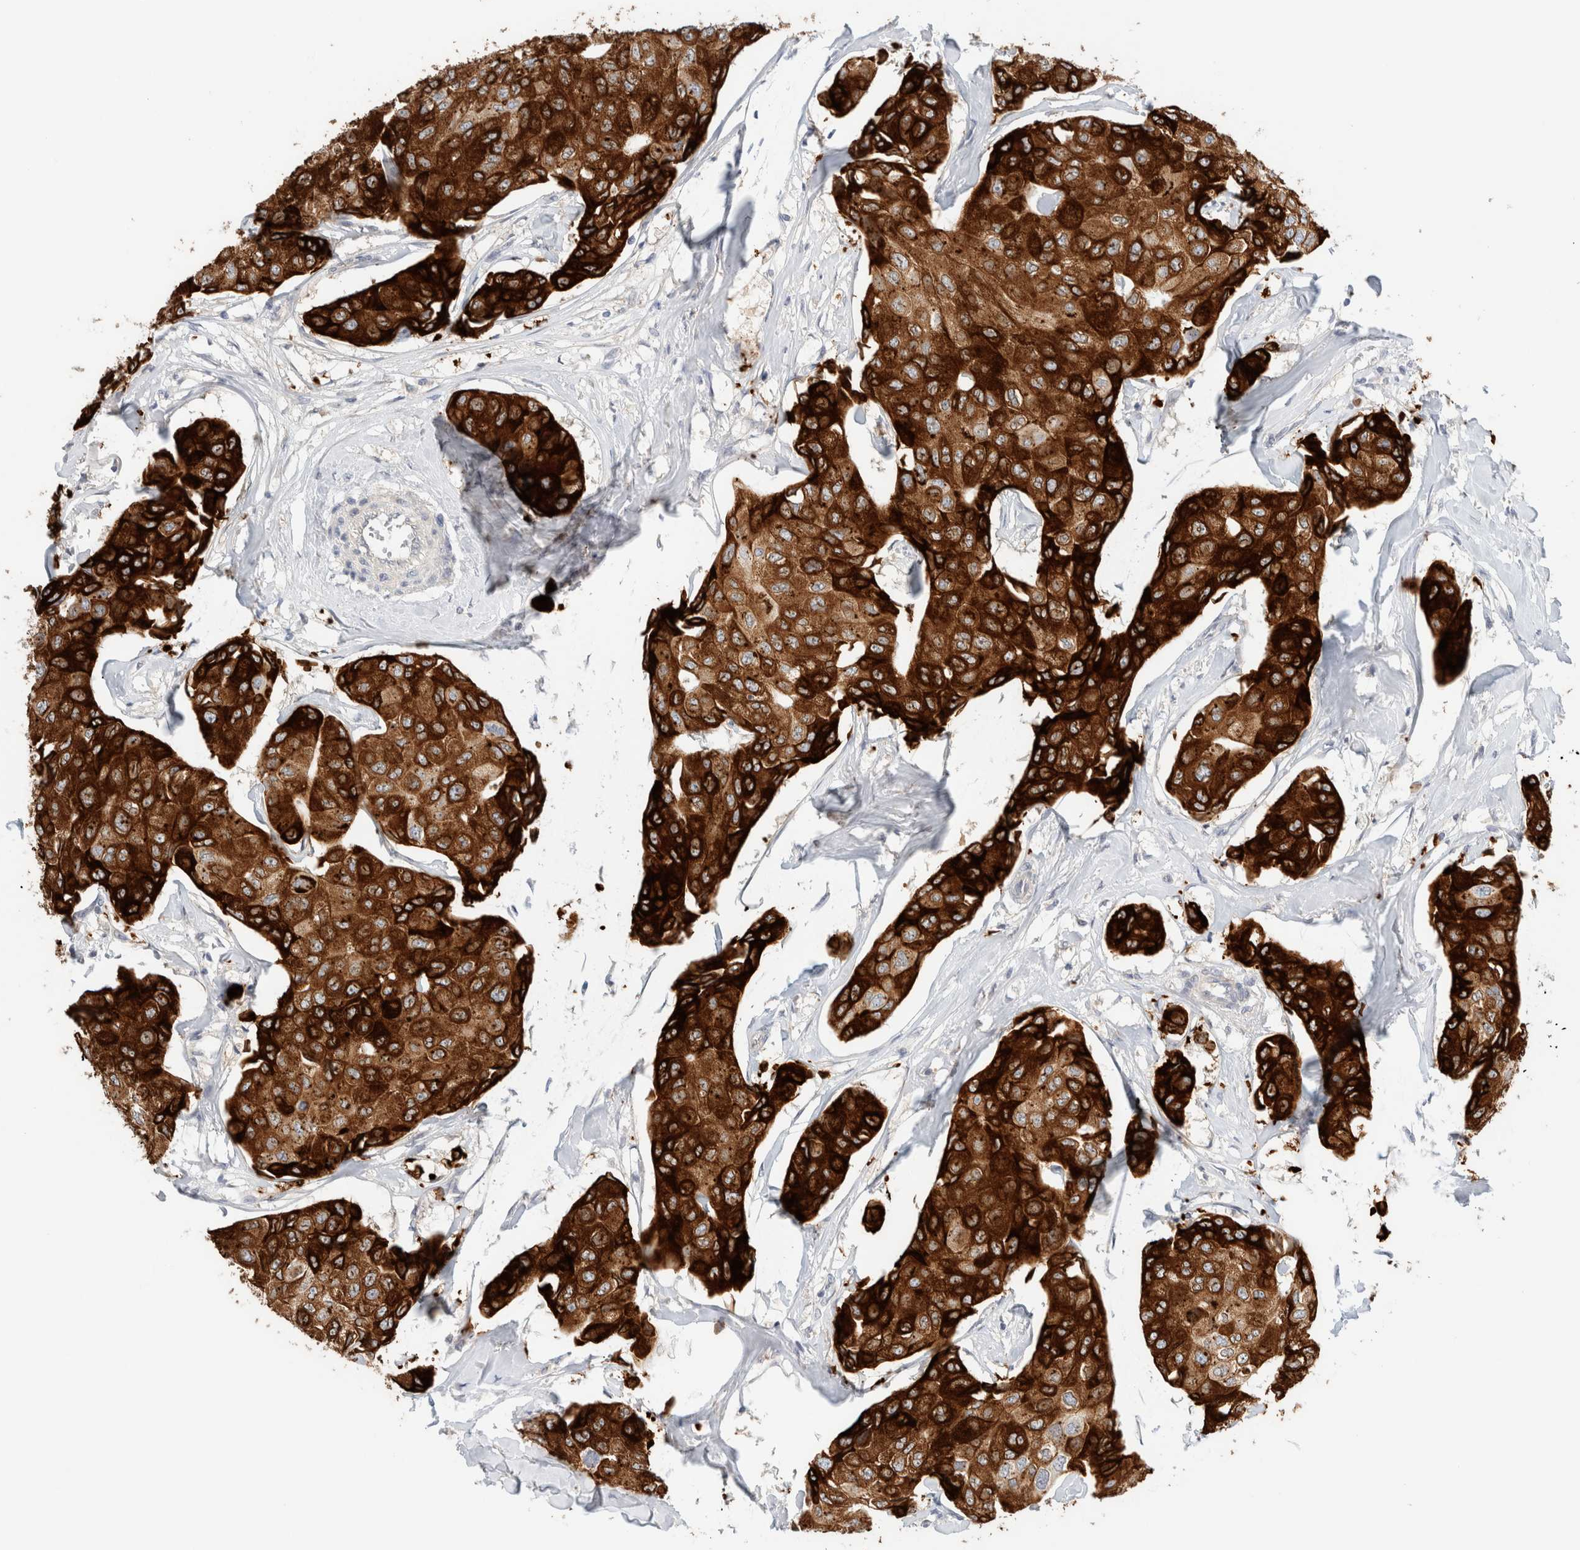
{"staining": {"intensity": "strong", "quantity": ">75%", "location": "cytoplasmic/membranous"}, "tissue": "breast cancer", "cell_type": "Tumor cells", "image_type": "cancer", "snomed": [{"axis": "morphology", "description": "Duct carcinoma"}, {"axis": "topography", "description": "Breast"}], "caption": "Breast invasive ductal carcinoma stained with a brown dye displays strong cytoplasmic/membranous positive positivity in approximately >75% of tumor cells.", "gene": "SDR16C5", "patient": {"sex": "female", "age": 80}}